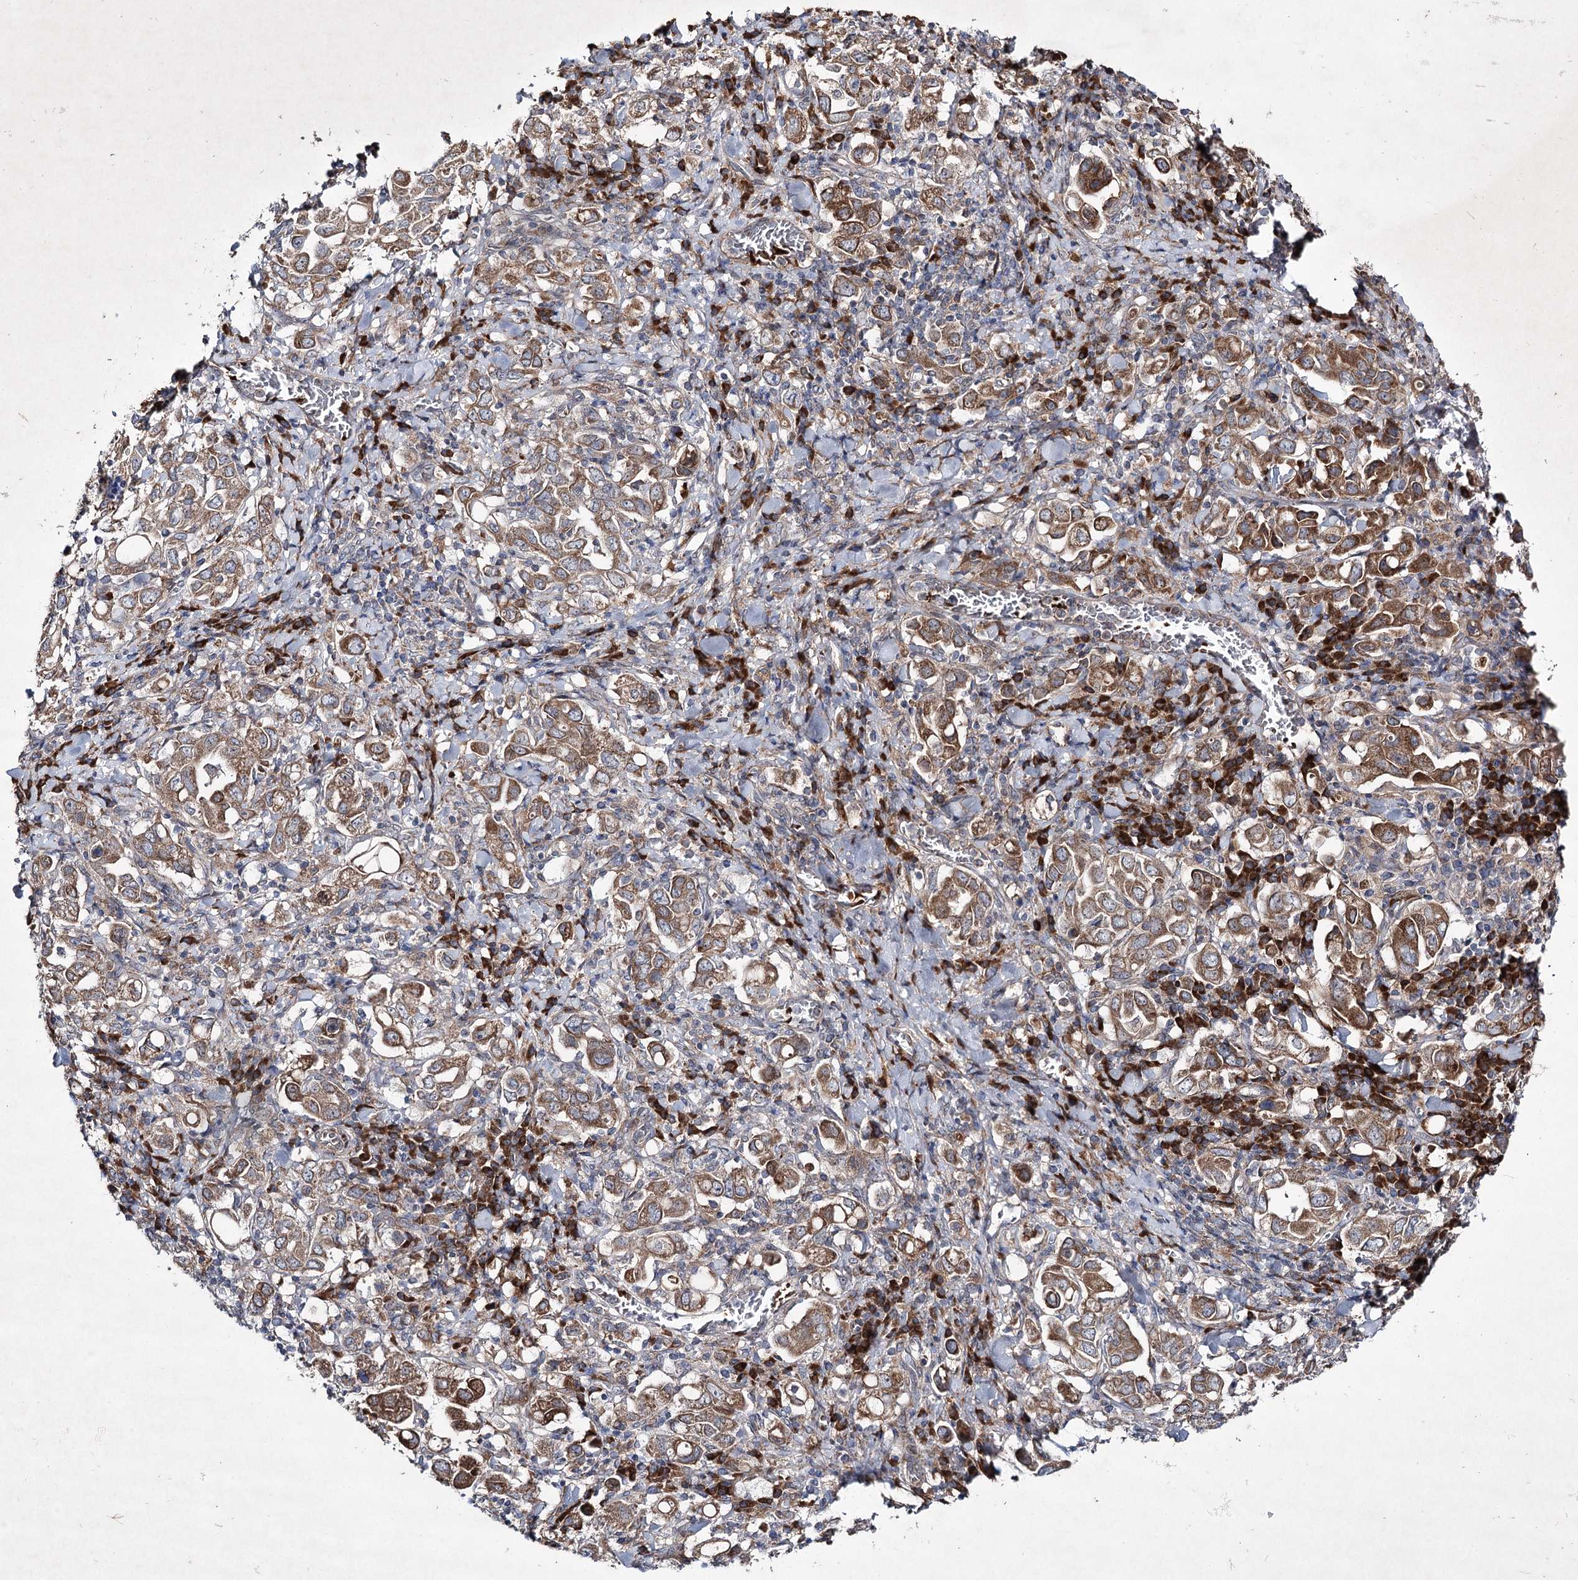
{"staining": {"intensity": "moderate", "quantity": ">75%", "location": "cytoplasmic/membranous"}, "tissue": "stomach cancer", "cell_type": "Tumor cells", "image_type": "cancer", "snomed": [{"axis": "morphology", "description": "Adenocarcinoma, NOS"}, {"axis": "topography", "description": "Stomach, upper"}], "caption": "A brown stain labels moderate cytoplasmic/membranous staining of a protein in stomach cancer (adenocarcinoma) tumor cells.", "gene": "ALG9", "patient": {"sex": "male", "age": 62}}